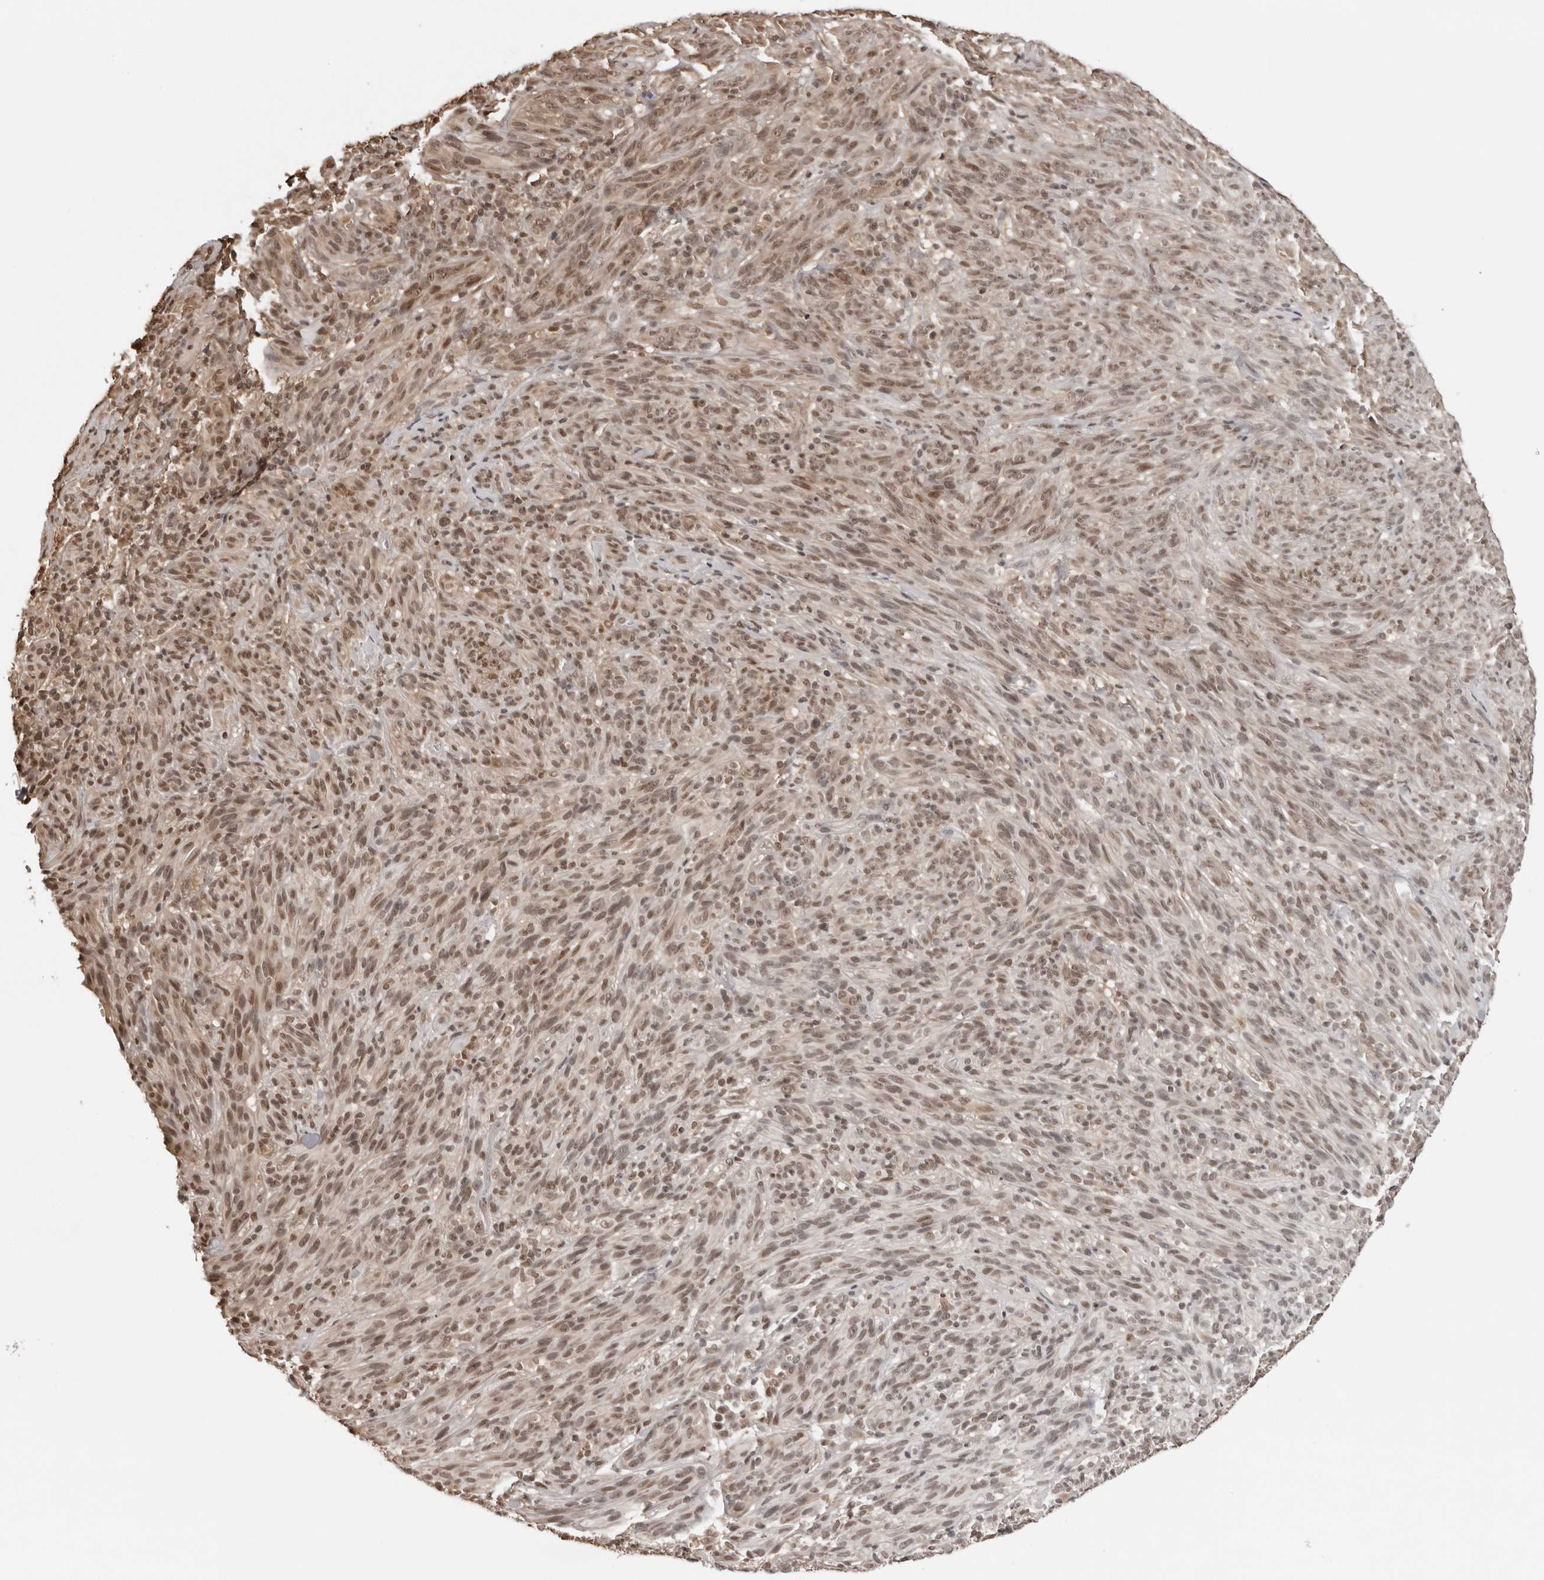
{"staining": {"intensity": "moderate", "quantity": "25%-75%", "location": "nuclear"}, "tissue": "melanoma", "cell_type": "Tumor cells", "image_type": "cancer", "snomed": [{"axis": "morphology", "description": "Malignant melanoma, NOS"}, {"axis": "topography", "description": "Skin of head"}], "caption": "Protein staining by immunohistochemistry reveals moderate nuclear expression in about 25%-75% of tumor cells in malignant melanoma. The protein is stained brown, and the nuclei are stained in blue (DAB IHC with brightfield microscopy, high magnification).", "gene": "SDE2", "patient": {"sex": "male", "age": 96}}